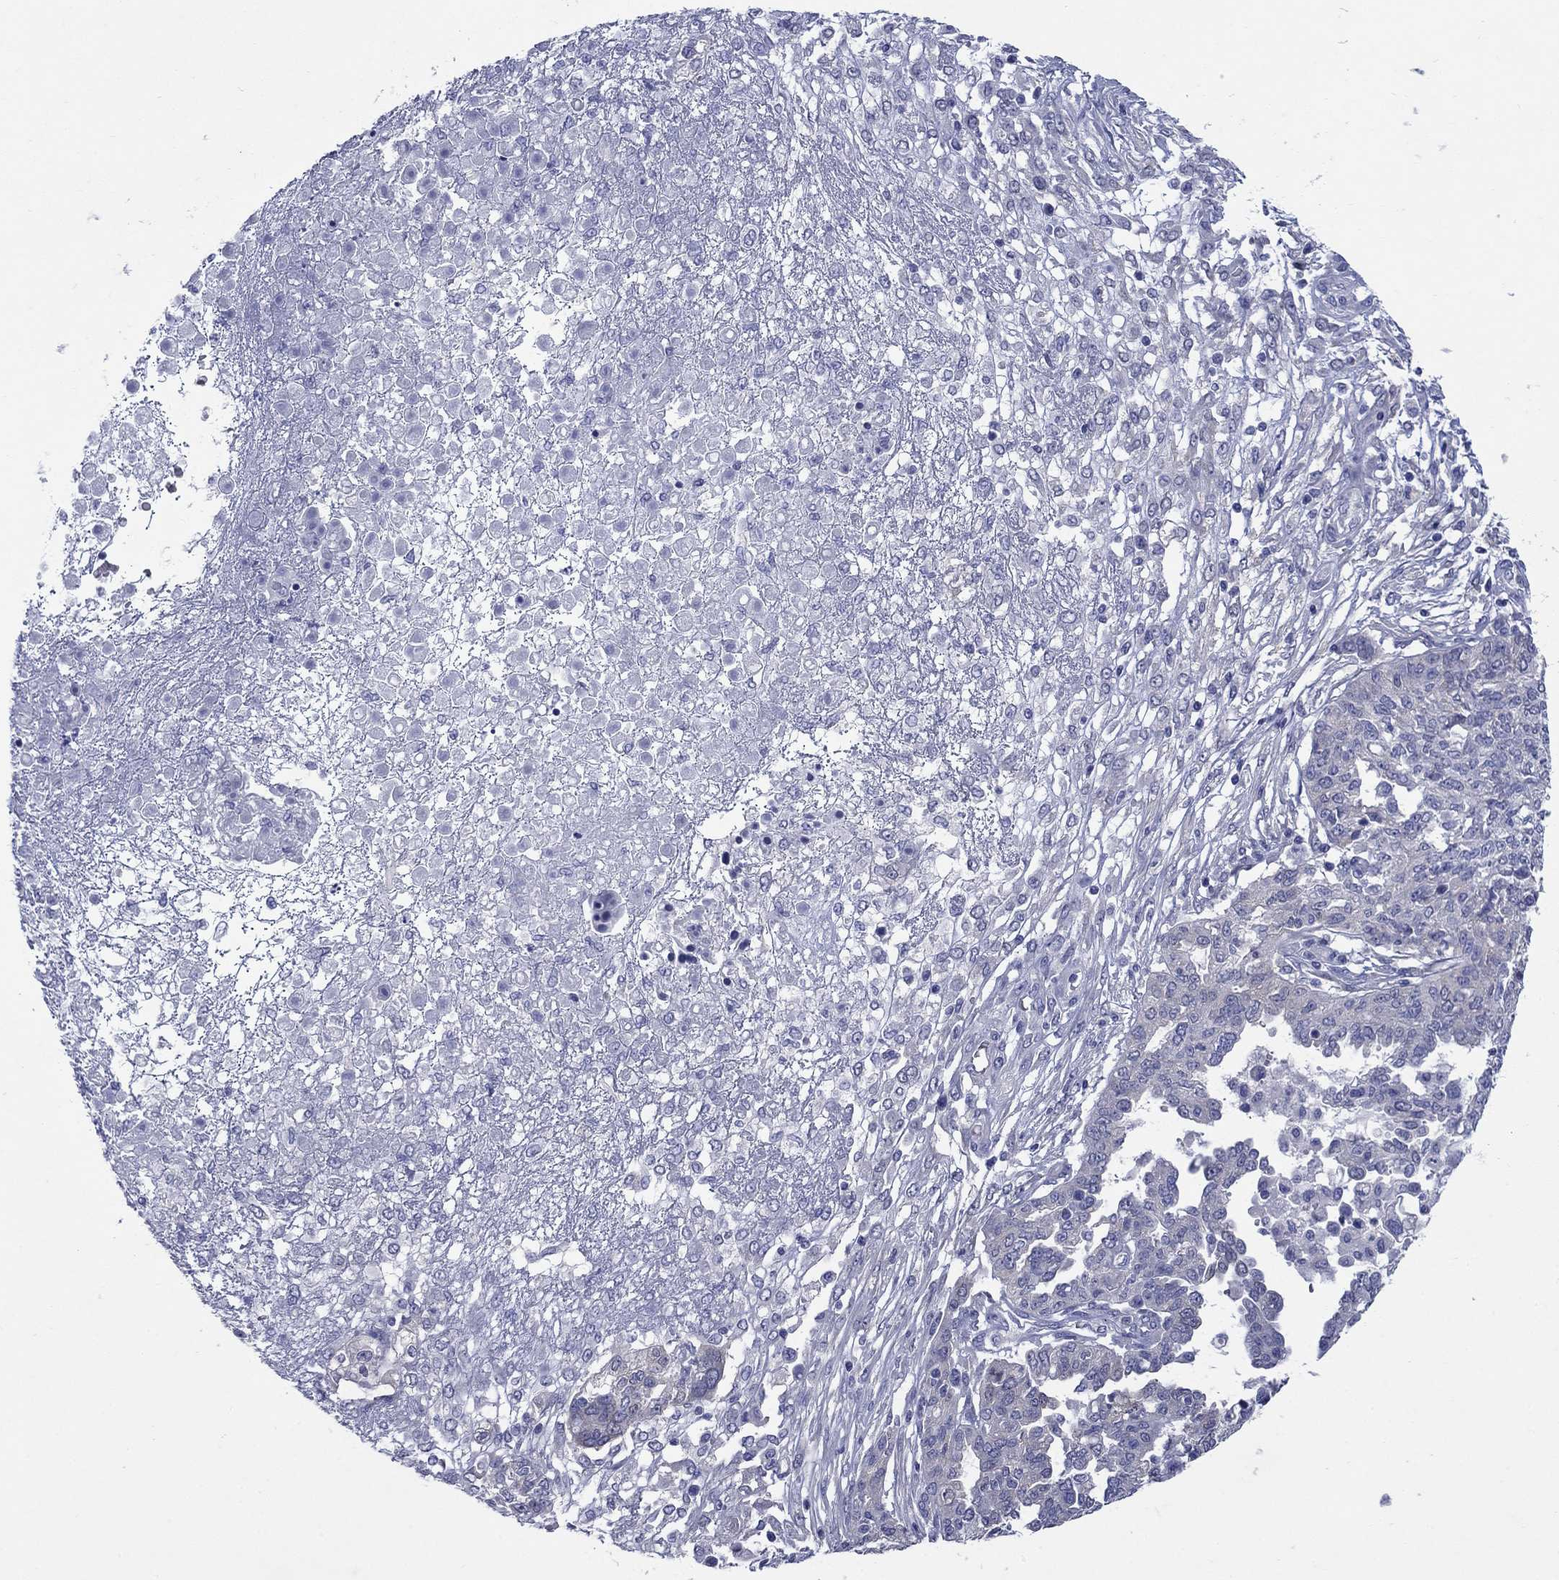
{"staining": {"intensity": "negative", "quantity": "none", "location": "none"}, "tissue": "ovarian cancer", "cell_type": "Tumor cells", "image_type": "cancer", "snomed": [{"axis": "morphology", "description": "Cystadenocarcinoma, serous, NOS"}, {"axis": "topography", "description": "Ovary"}], "caption": "DAB immunohistochemical staining of ovarian serous cystadenocarcinoma reveals no significant expression in tumor cells.", "gene": "SULT2B1", "patient": {"sex": "female", "age": 67}}